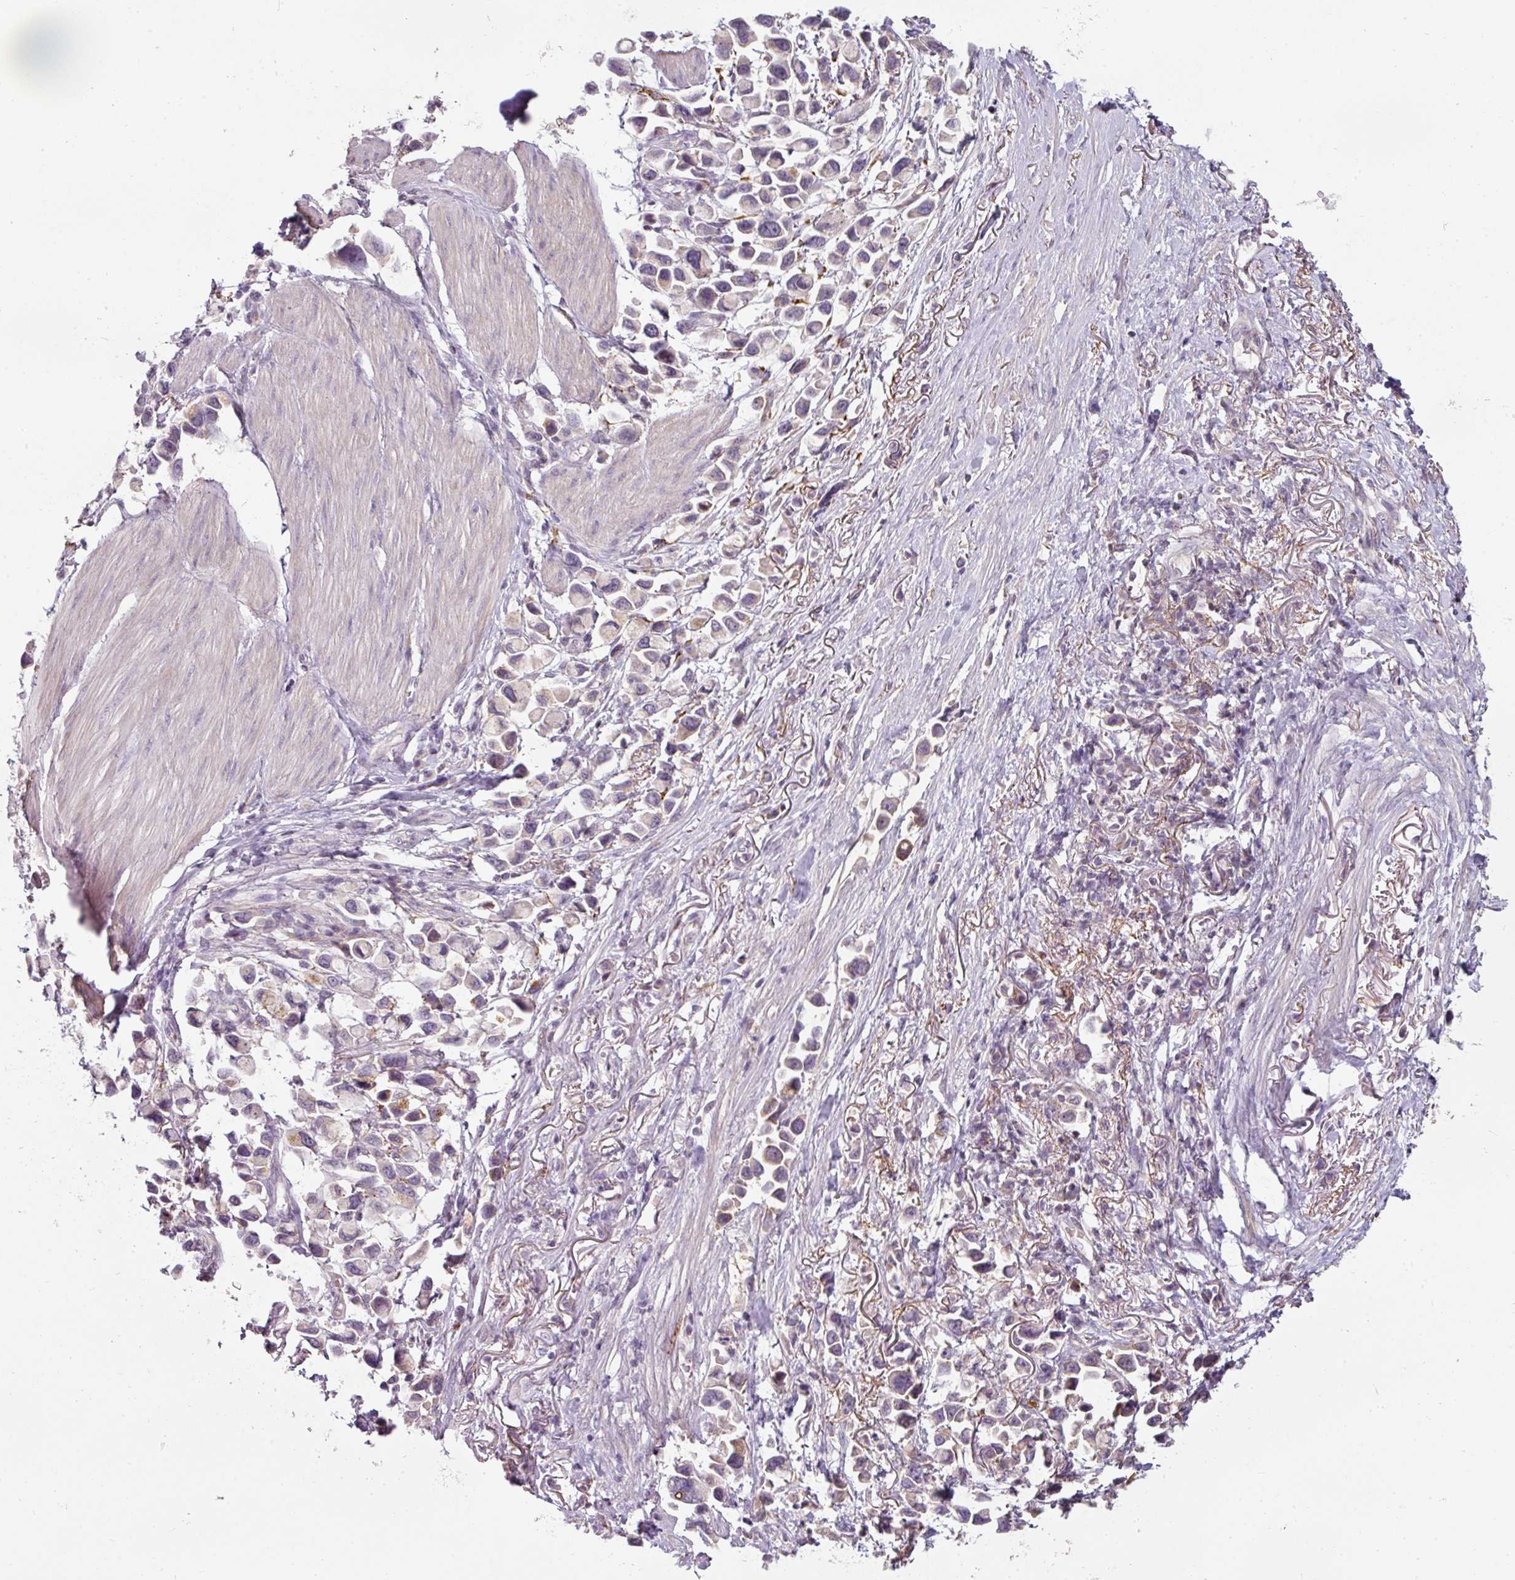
{"staining": {"intensity": "moderate", "quantity": "<25%", "location": "cytoplasmic/membranous"}, "tissue": "stomach cancer", "cell_type": "Tumor cells", "image_type": "cancer", "snomed": [{"axis": "morphology", "description": "Adenocarcinoma, NOS"}, {"axis": "topography", "description": "Stomach"}], "caption": "Moderate cytoplasmic/membranous protein expression is seen in about <25% of tumor cells in adenocarcinoma (stomach).", "gene": "C19orf33", "patient": {"sex": "female", "age": 81}}